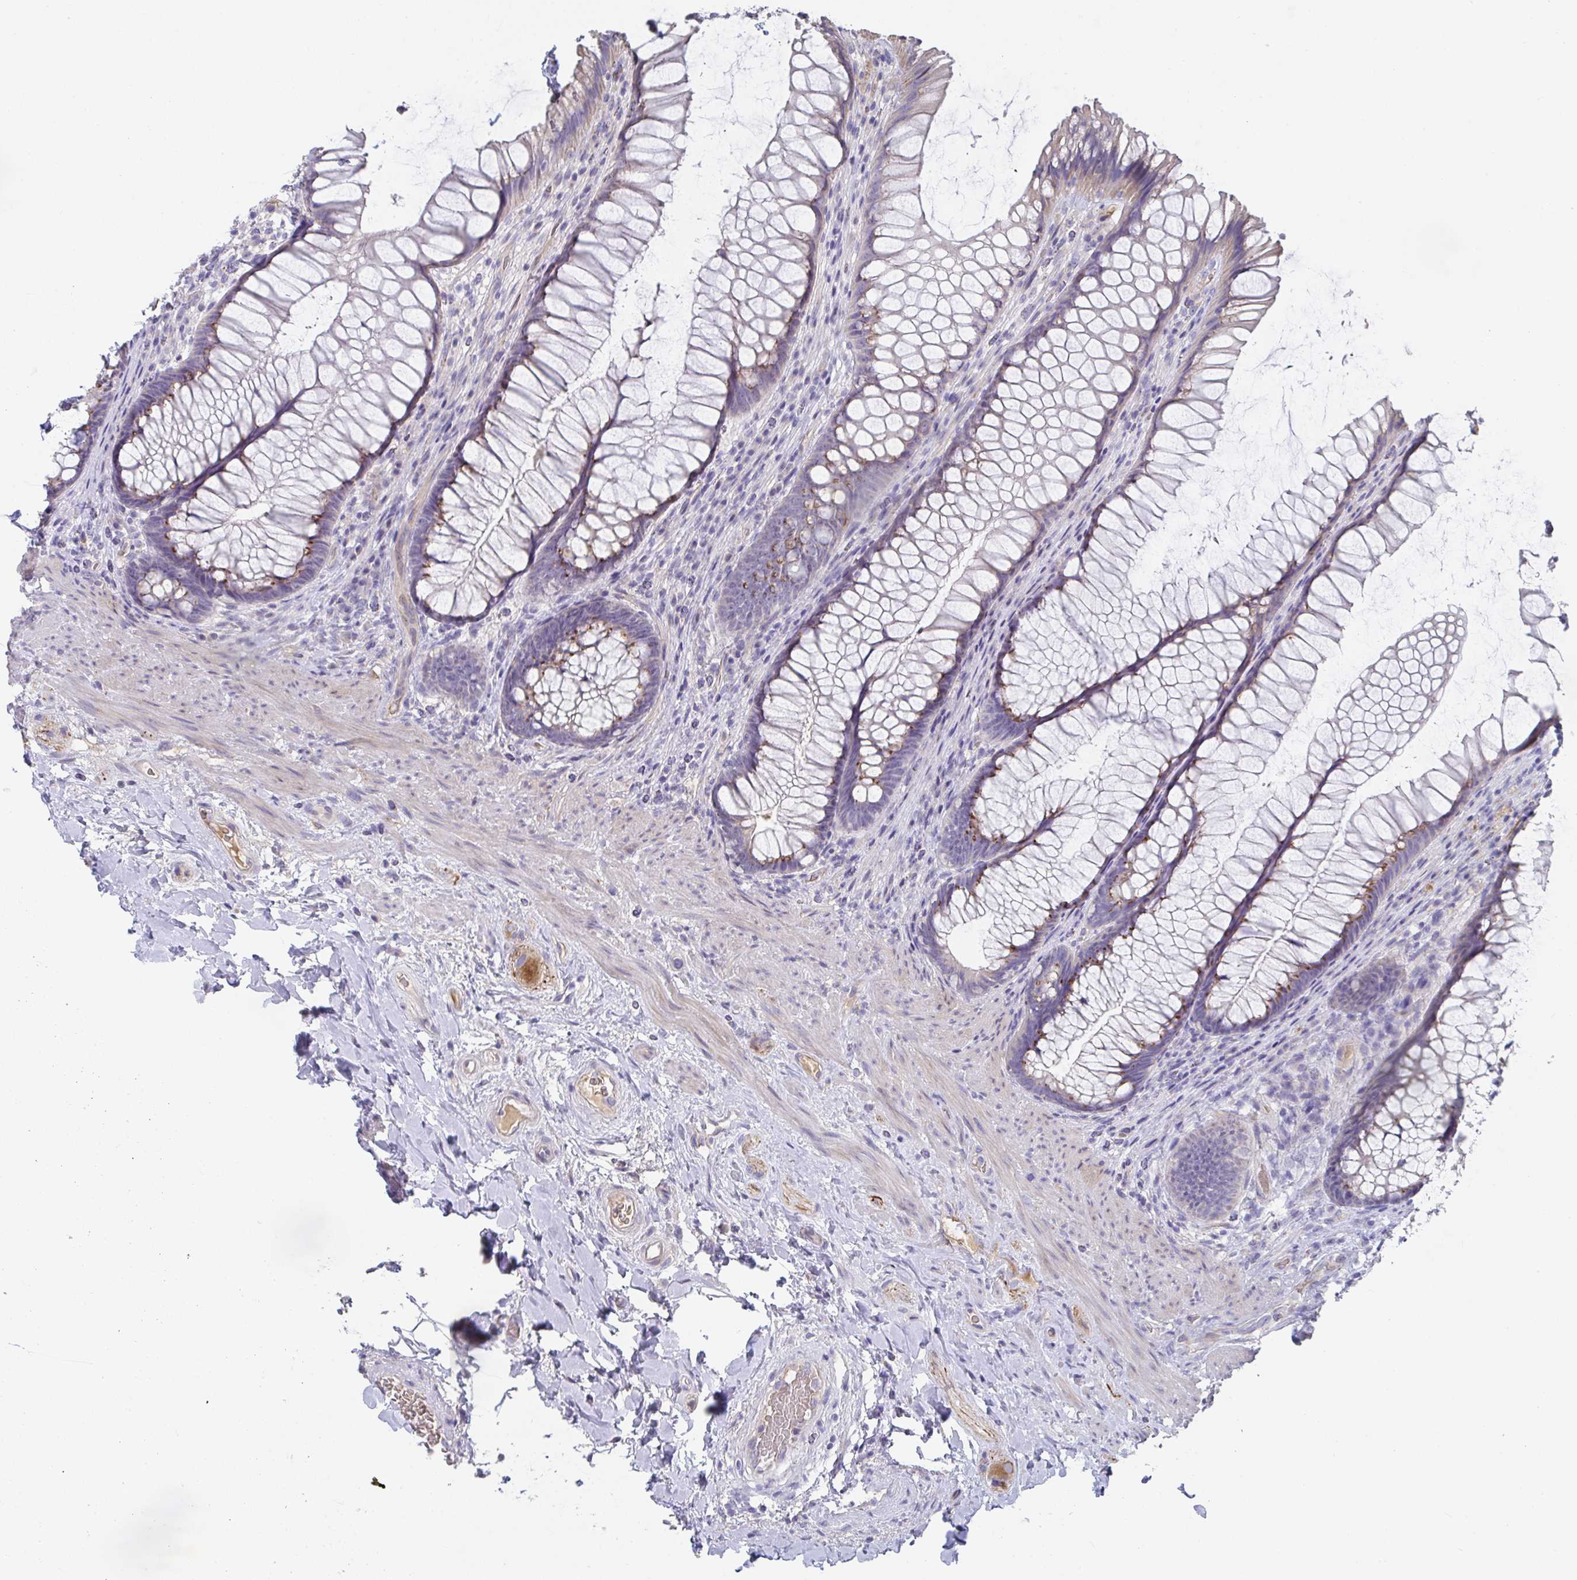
{"staining": {"intensity": "moderate", "quantity": "<25%", "location": "cytoplasmic/membranous"}, "tissue": "rectum", "cell_type": "Glandular cells", "image_type": "normal", "snomed": [{"axis": "morphology", "description": "Normal tissue, NOS"}, {"axis": "topography", "description": "Rectum"}], "caption": "Immunohistochemistry (IHC) image of unremarkable rectum stained for a protein (brown), which displays low levels of moderate cytoplasmic/membranous positivity in about <25% of glandular cells.", "gene": "ANO5", "patient": {"sex": "male", "age": 53}}